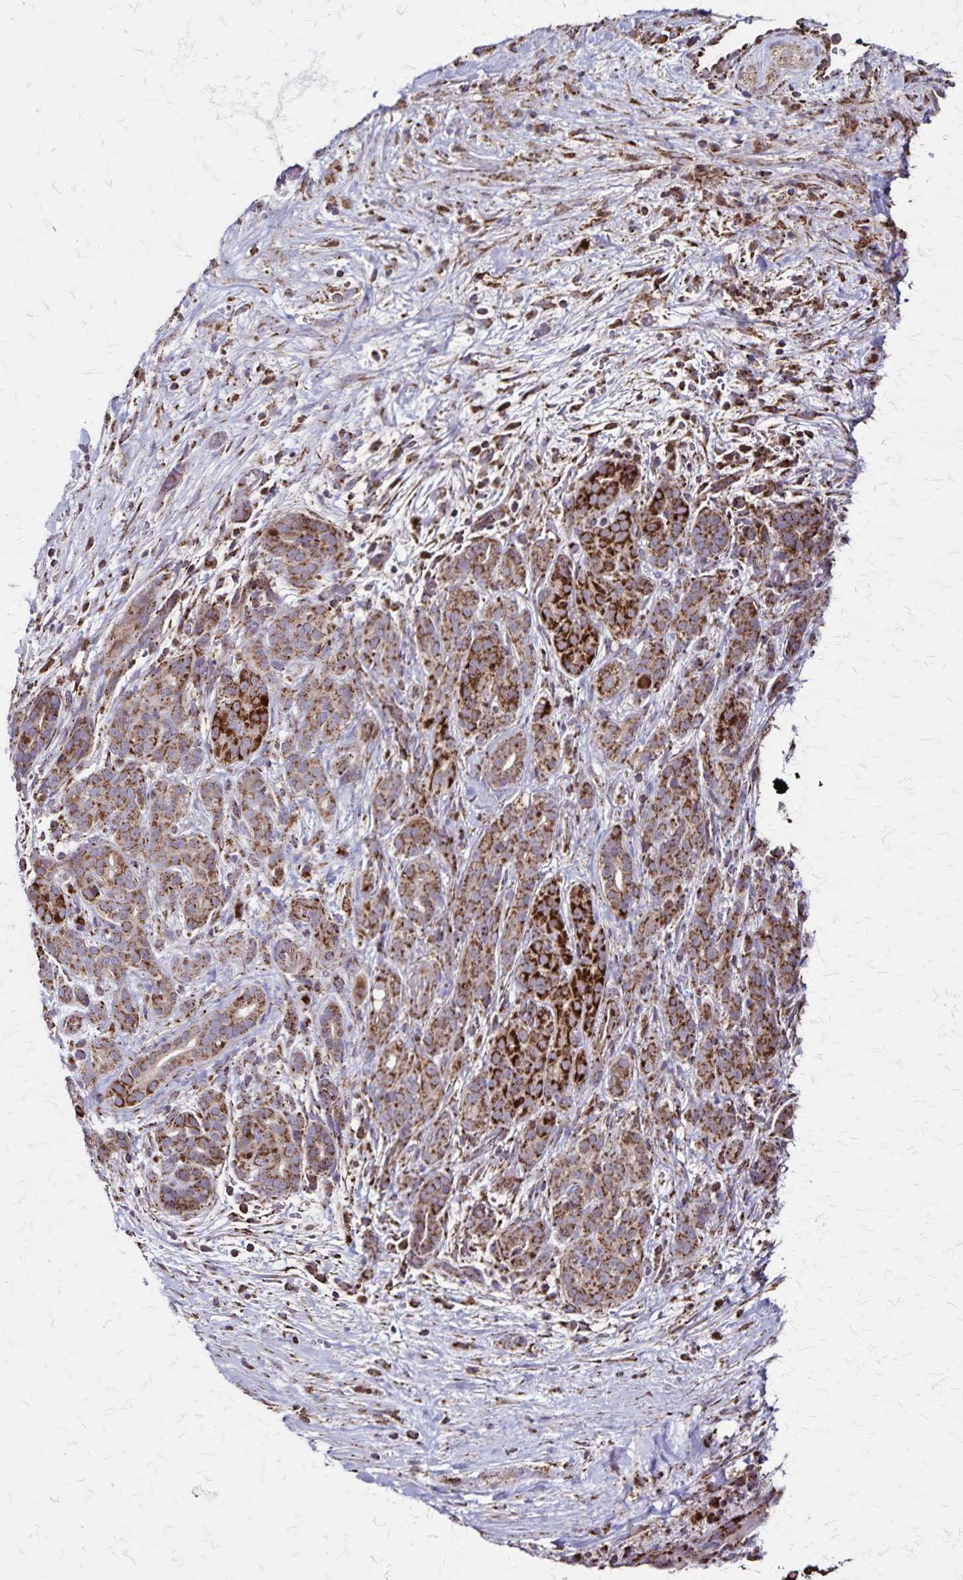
{"staining": {"intensity": "moderate", "quantity": ">75%", "location": "cytoplasmic/membranous"}, "tissue": "pancreatic cancer", "cell_type": "Tumor cells", "image_type": "cancer", "snomed": [{"axis": "morphology", "description": "Adenocarcinoma, NOS"}, {"axis": "topography", "description": "Pancreas"}], "caption": "Immunohistochemical staining of human pancreatic adenocarcinoma exhibits medium levels of moderate cytoplasmic/membranous expression in about >75% of tumor cells.", "gene": "NFS1", "patient": {"sex": "male", "age": 44}}